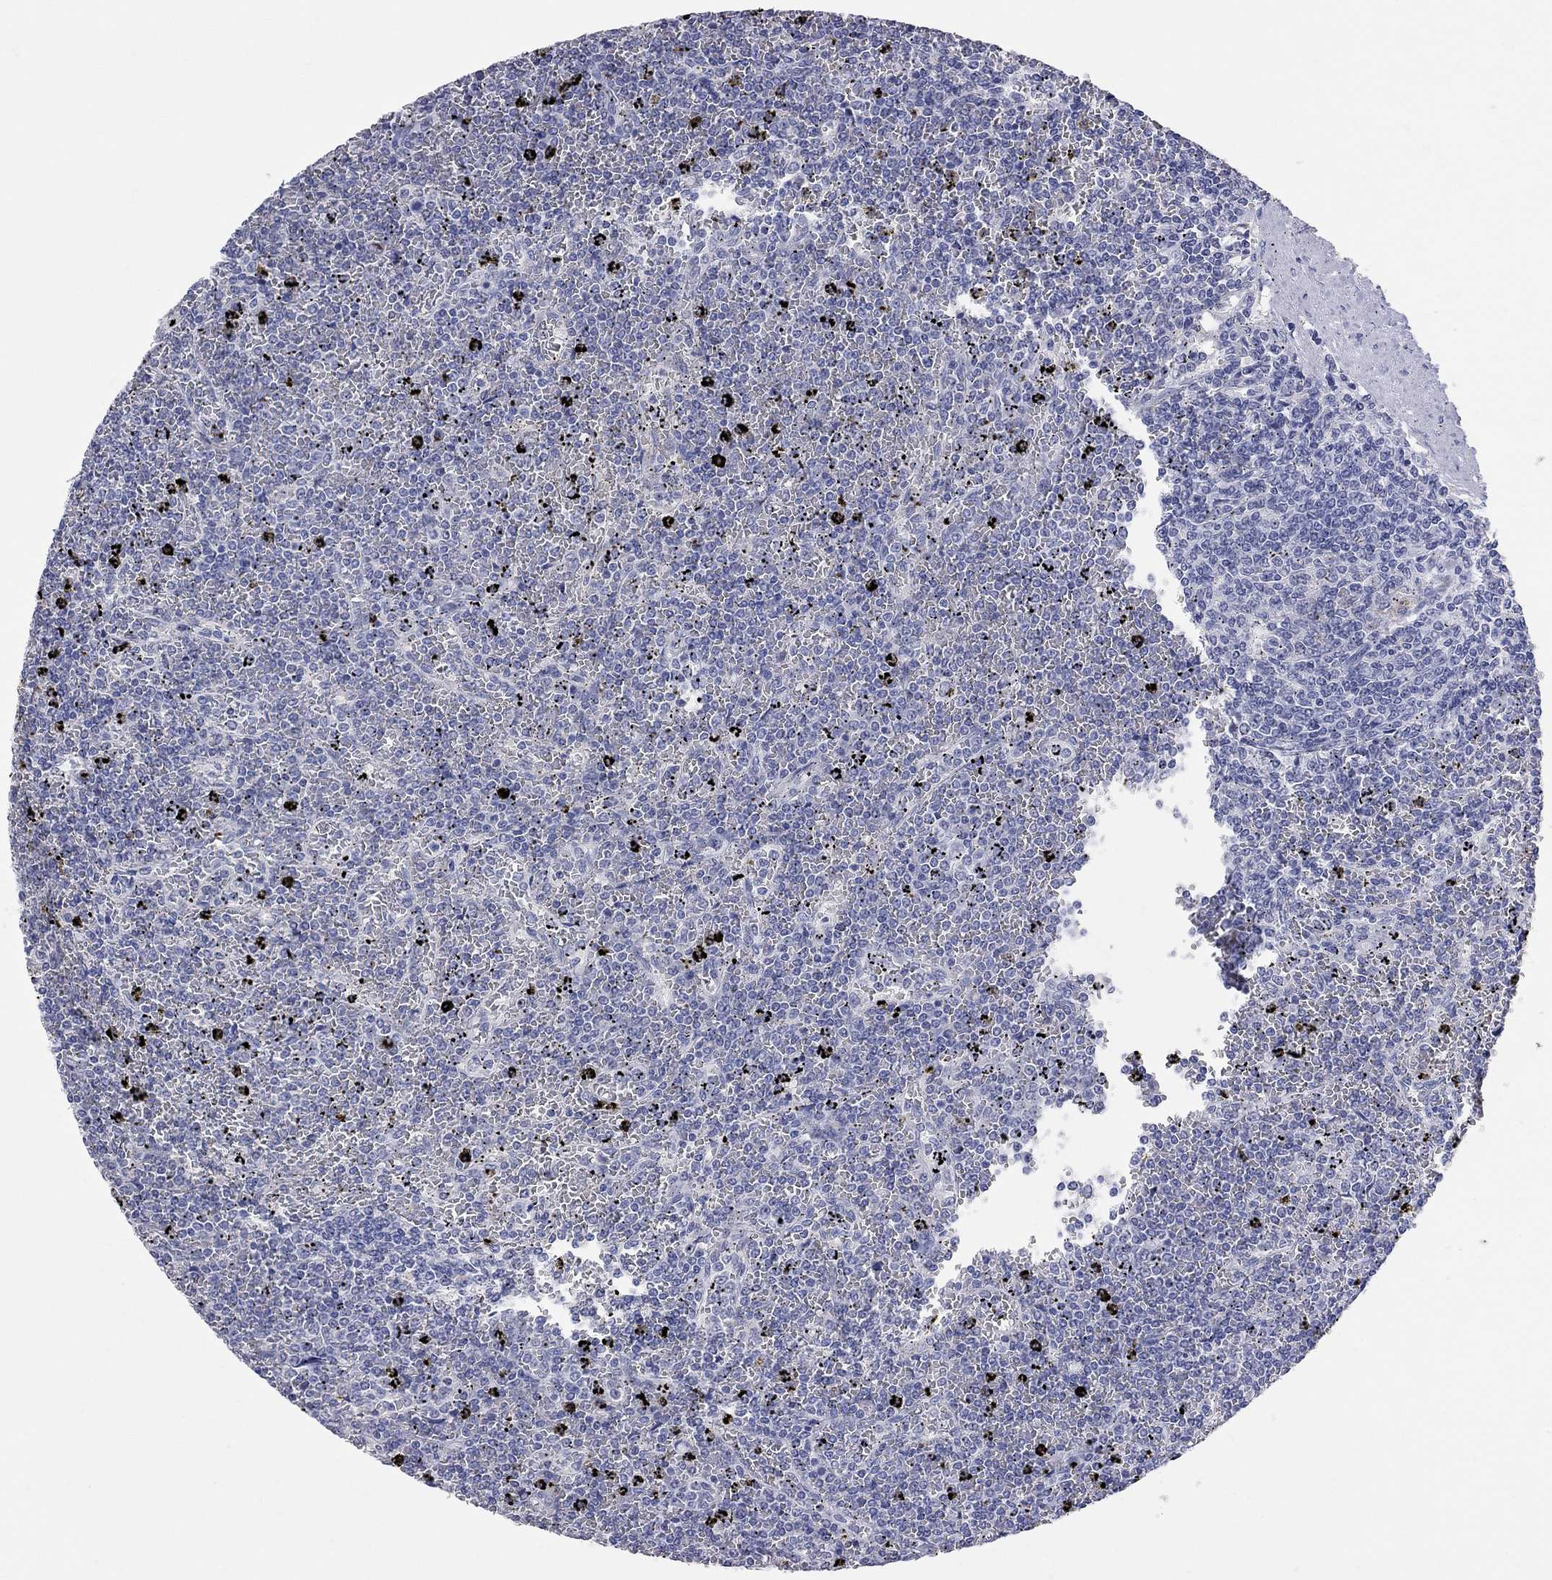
{"staining": {"intensity": "negative", "quantity": "none", "location": "none"}, "tissue": "lymphoma", "cell_type": "Tumor cells", "image_type": "cancer", "snomed": [{"axis": "morphology", "description": "Malignant lymphoma, non-Hodgkin's type, Low grade"}, {"axis": "topography", "description": "Spleen"}], "caption": "The IHC micrograph has no significant staining in tumor cells of malignant lymphoma, non-Hodgkin's type (low-grade) tissue.", "gene": "FAM221B", "patient": {"sex": "female", "age": 77}}